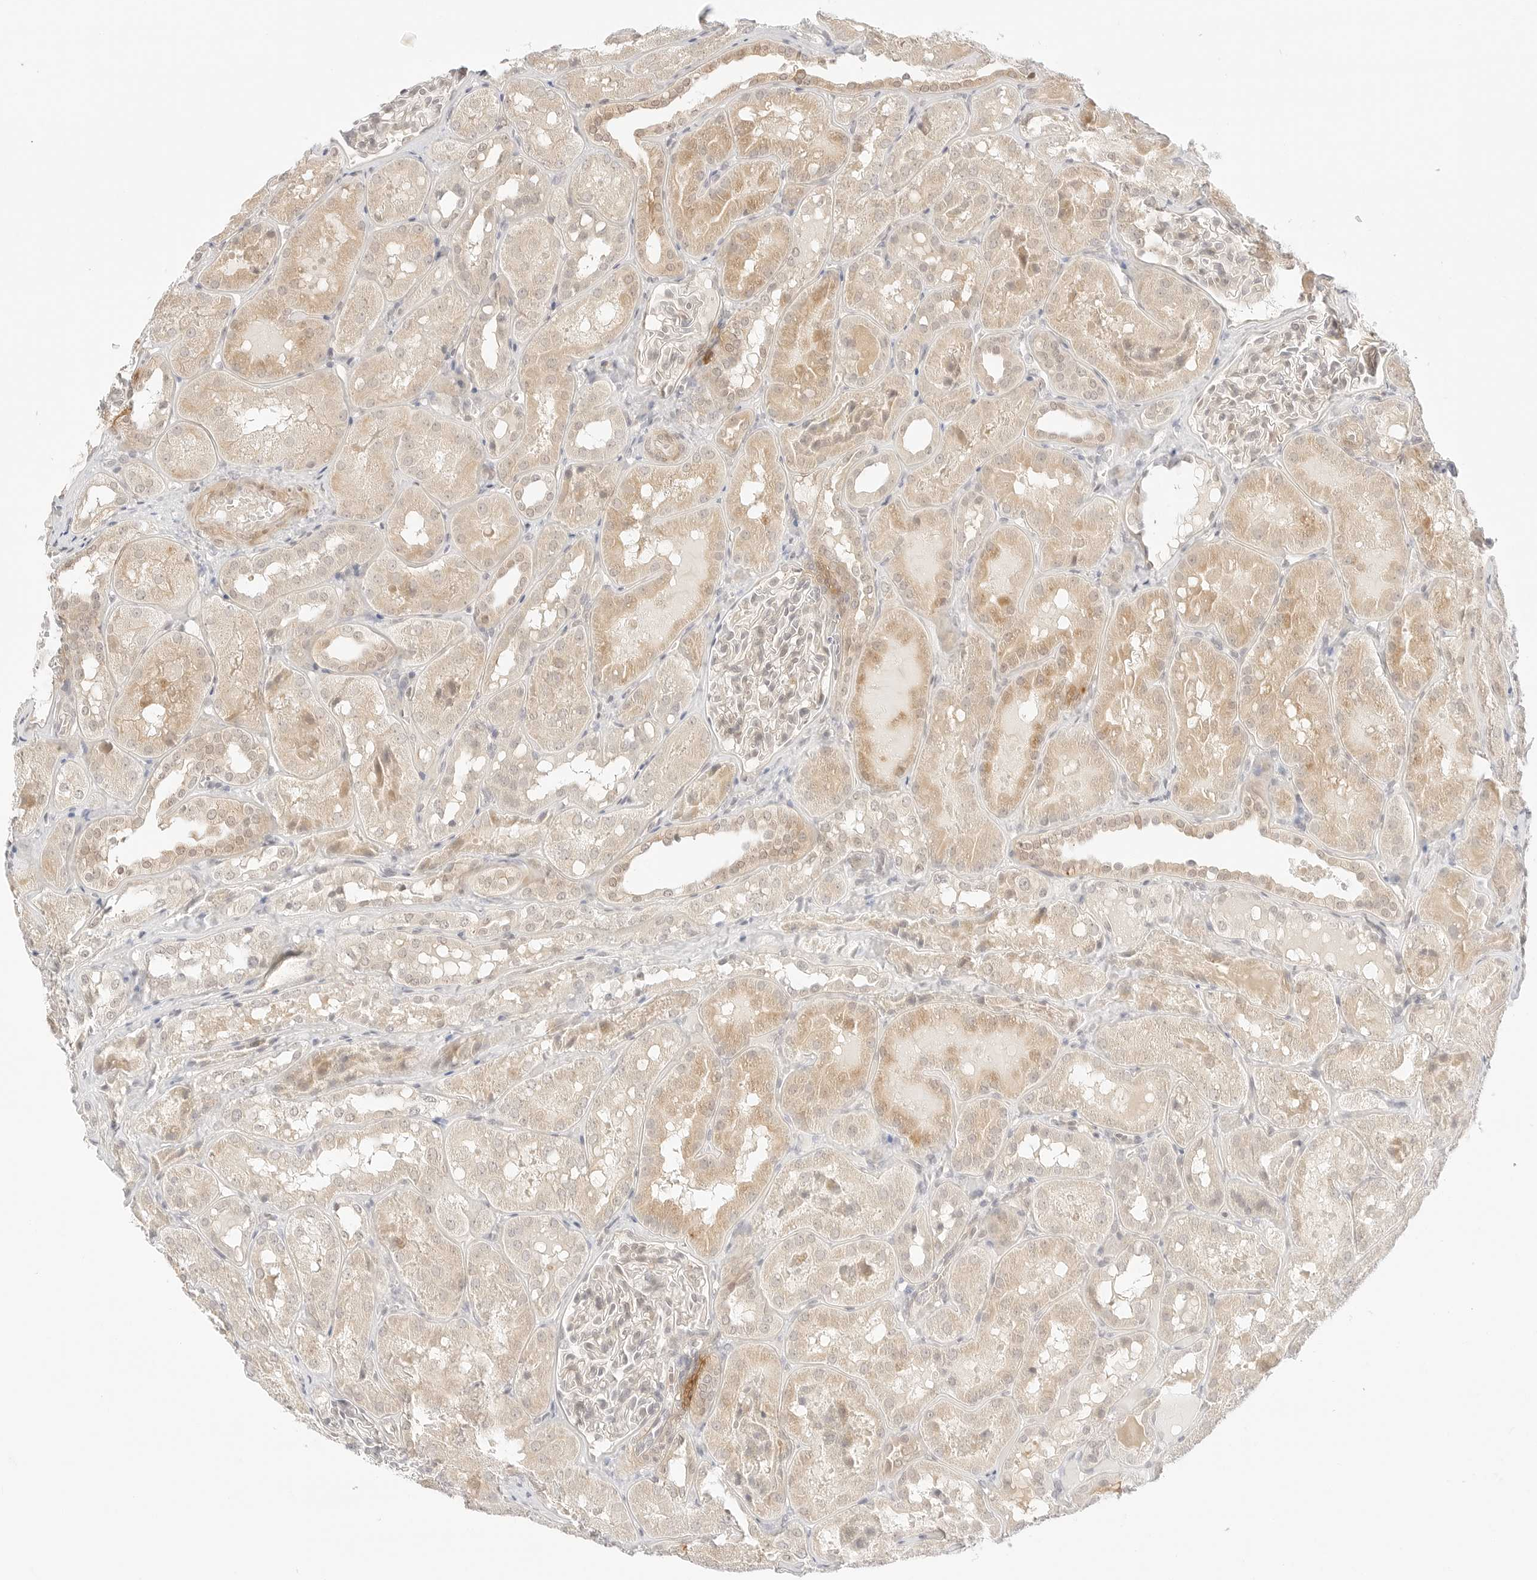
{"staining": {"intensity": "negative", "quantity": "none", "location": "none"}, "tissue": "kidney", "cell_type": "Cells in glomeruli", "image_type": "normal", "snomed": [{"axis": "morphology", "description": "Normal tissue, NOS"}, {"axis": "topography", "description": "Kidney"}], "caption": "An image of kidney stained for a protein reveals no brown staining in cells in glomeruli.", "gene": "GNAS", "patient": {"sex": "male", "age": 16}}